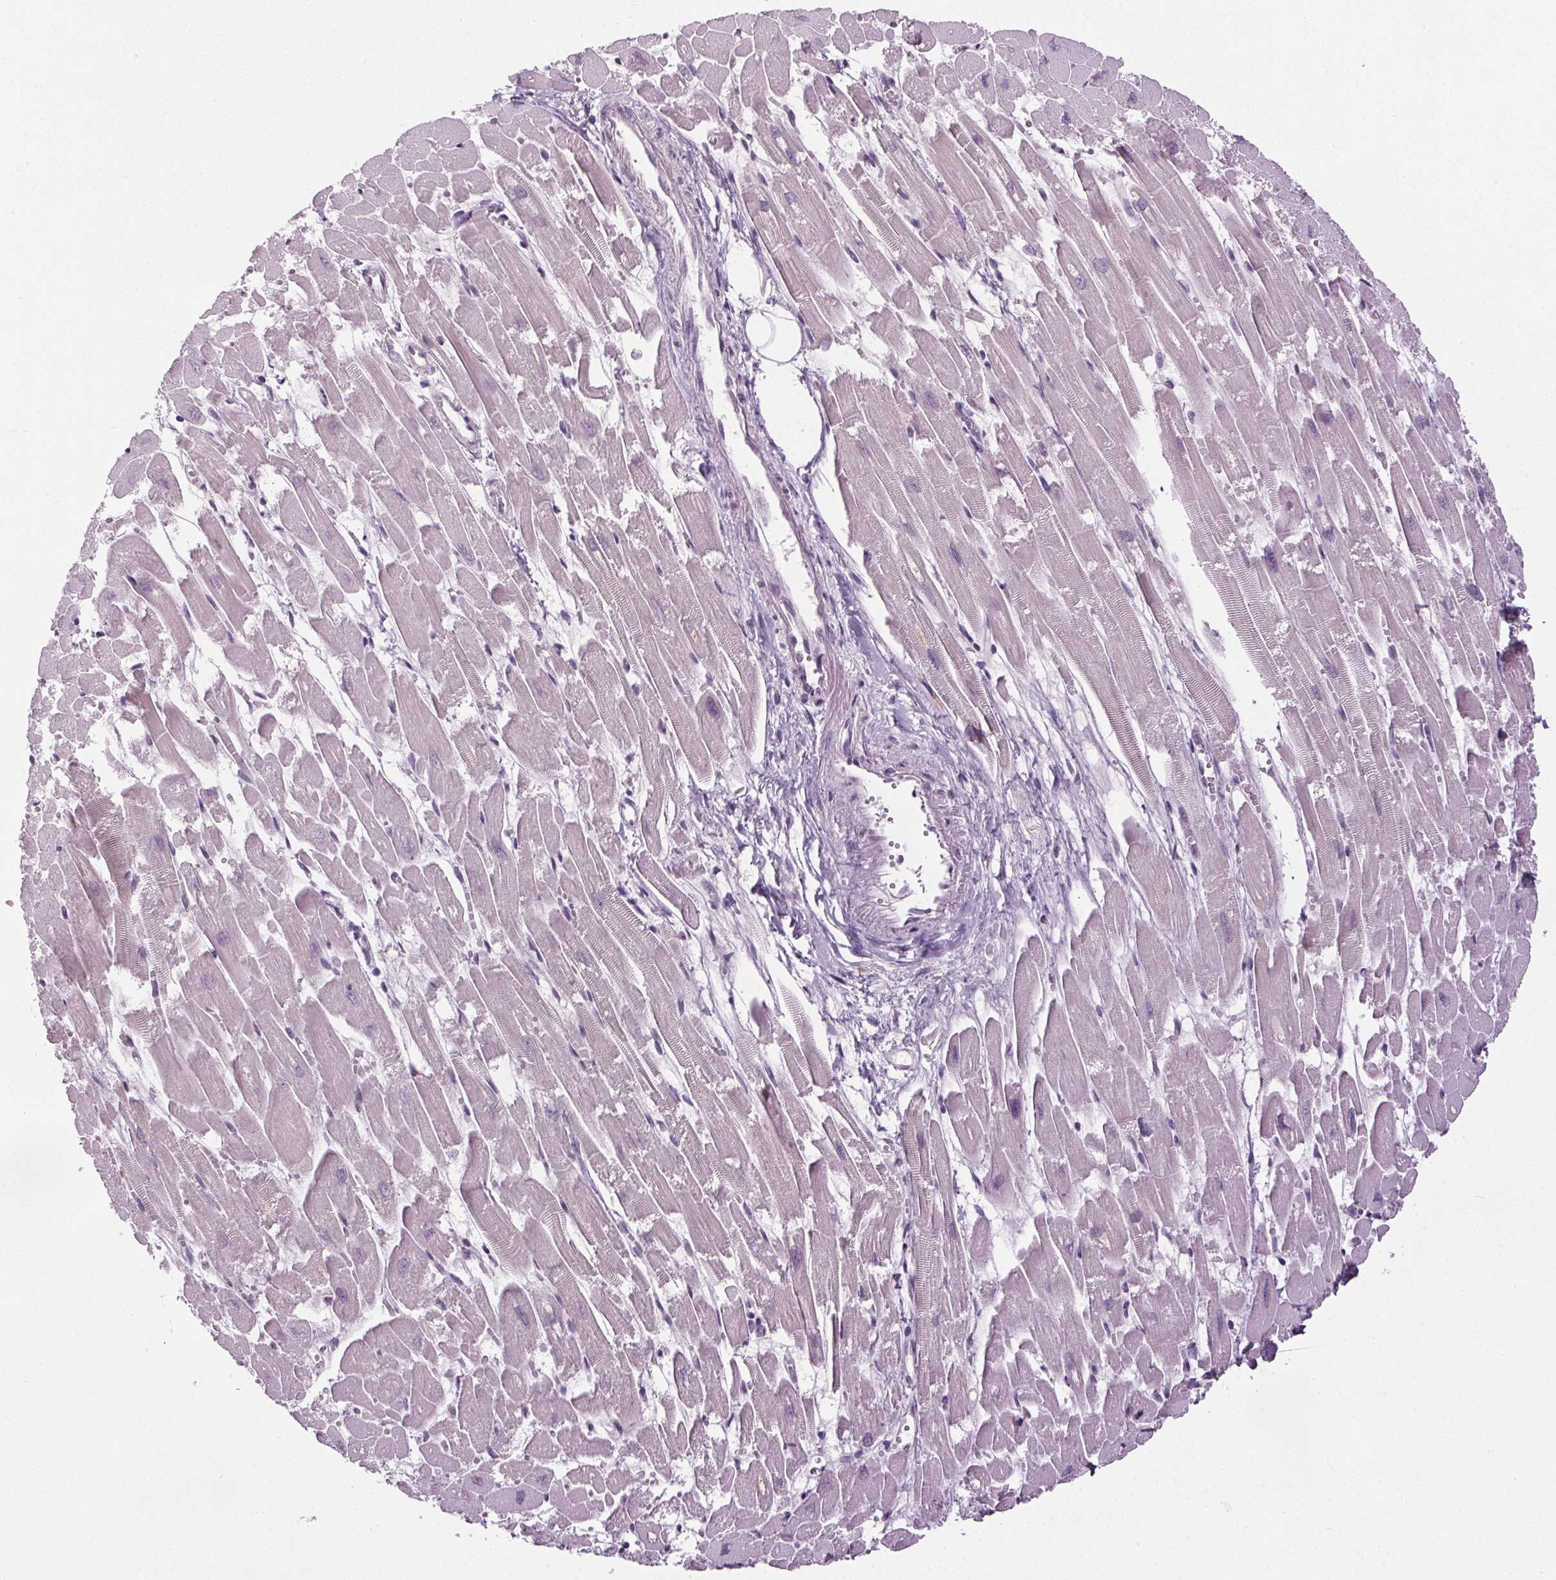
{"staining": {"intensity": "negative", "quantity": "none", "location": "none"}, "tissue": "heart muscle", "cell_type": "Cardiomyocytes", "image_type": "normal", "snomed": [{"axis": "morphology", "description": "Normal tissue, NOS"}, {"axis": "topography", "description": "Heart"}], "caption": "The photomicrograph demonstrates no staining of cardiomyocytes in unremarkable heart muscle. (Stains: DAB immunohistochemistry with hematoxylin counter stain, Microscopy: brightfield microscopy at high magnification).", "gene": "SLC2A9", "patient": {"sex": "female", "age": 52}}